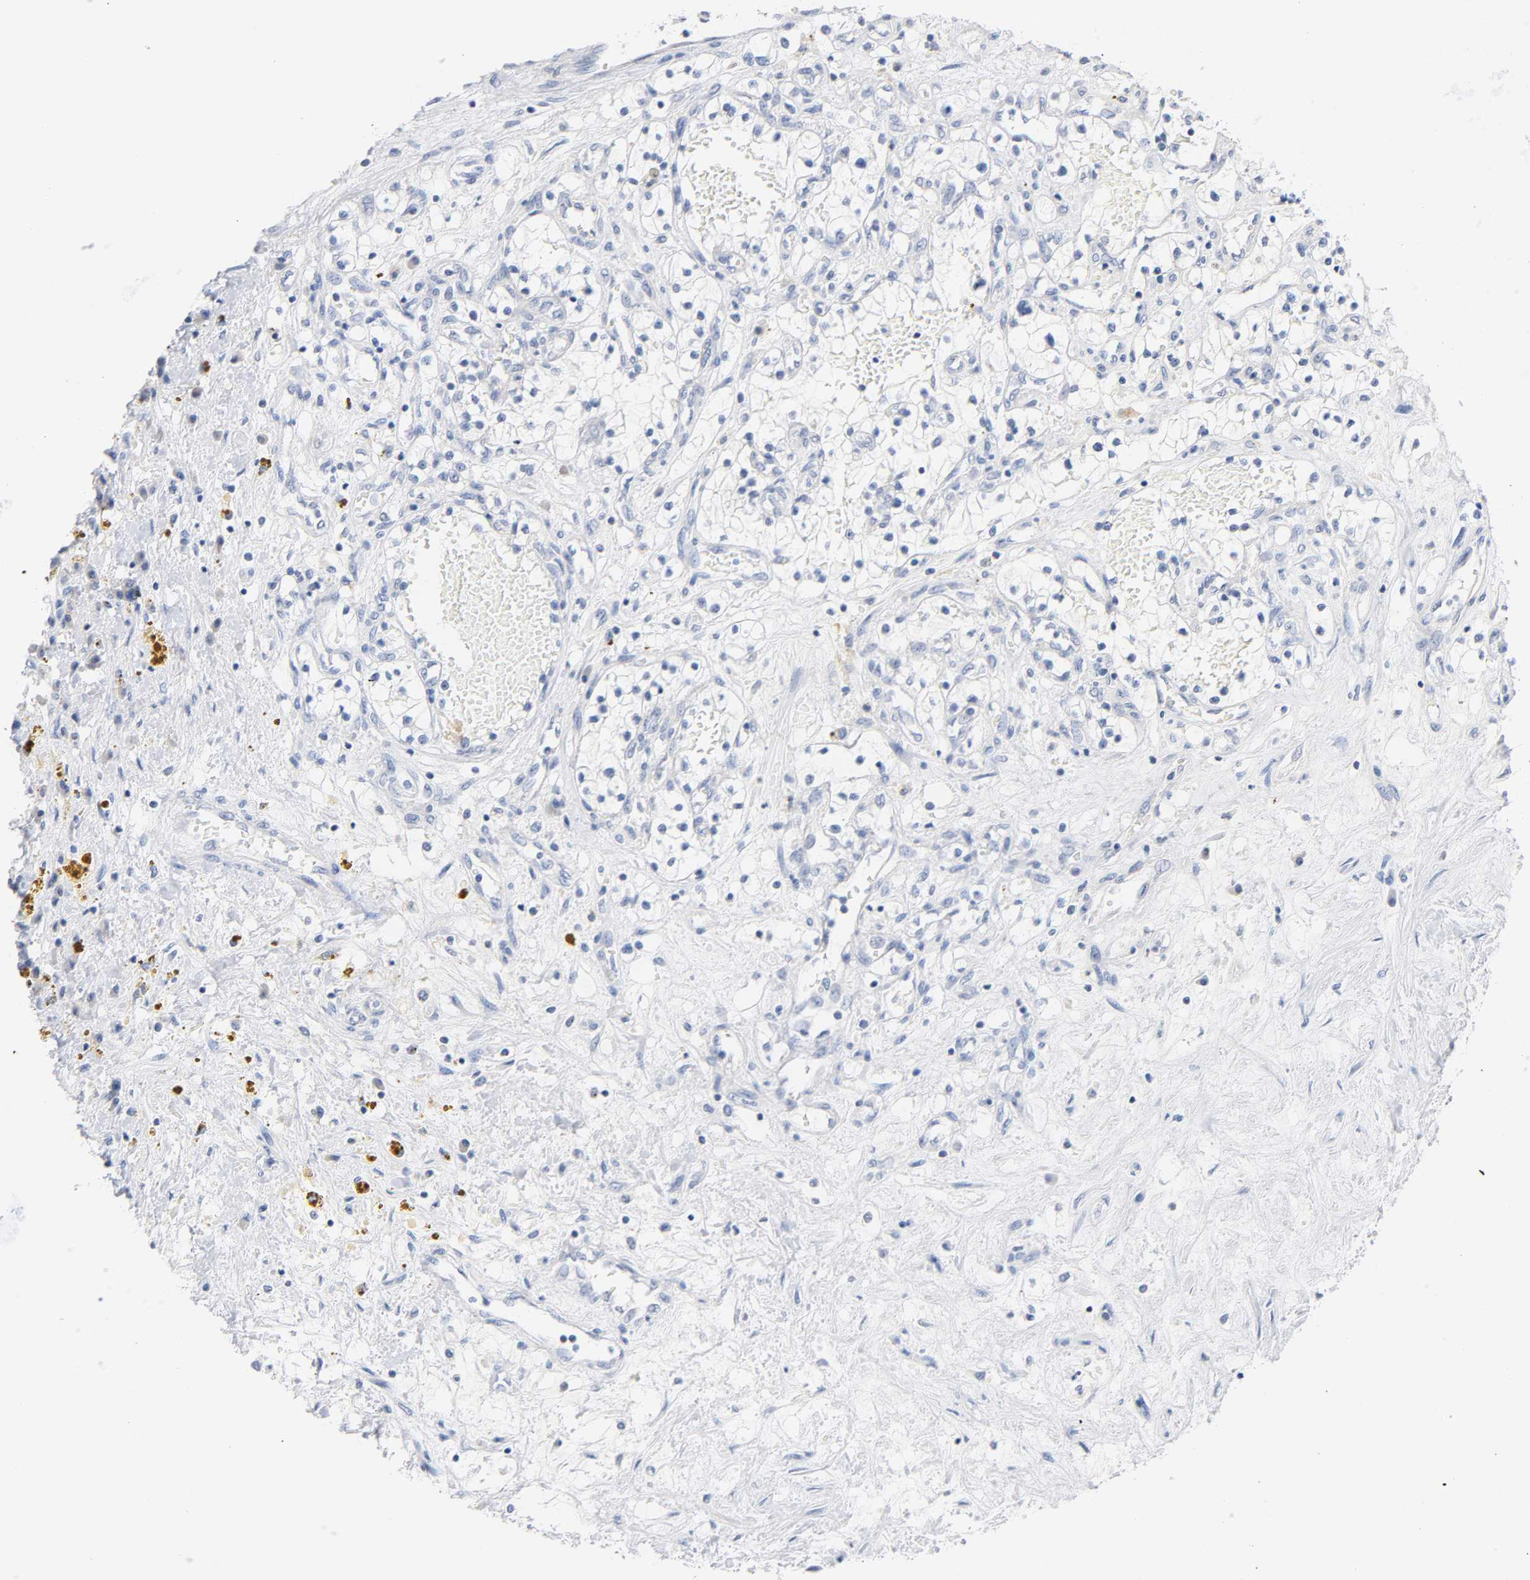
{"staining": {"intensity": "negative", "quantity": "none", "location": "none"}, "tissue": "renal cancer", "cell_type": "Tumor cells", "image_type": "cancer", "snomed": [{"axis": "morphology", "description": "Adenocarcinoma, NOS"}, {"axis": "topography", "description": "Kidney"}], "caption": "Renal cancer (adenocarcinoma) was stained to show a protein in brown. There is no significant staining in tumor cells.", "gene": "MALT1", "patient": {"sex": "male", "age": 68}}